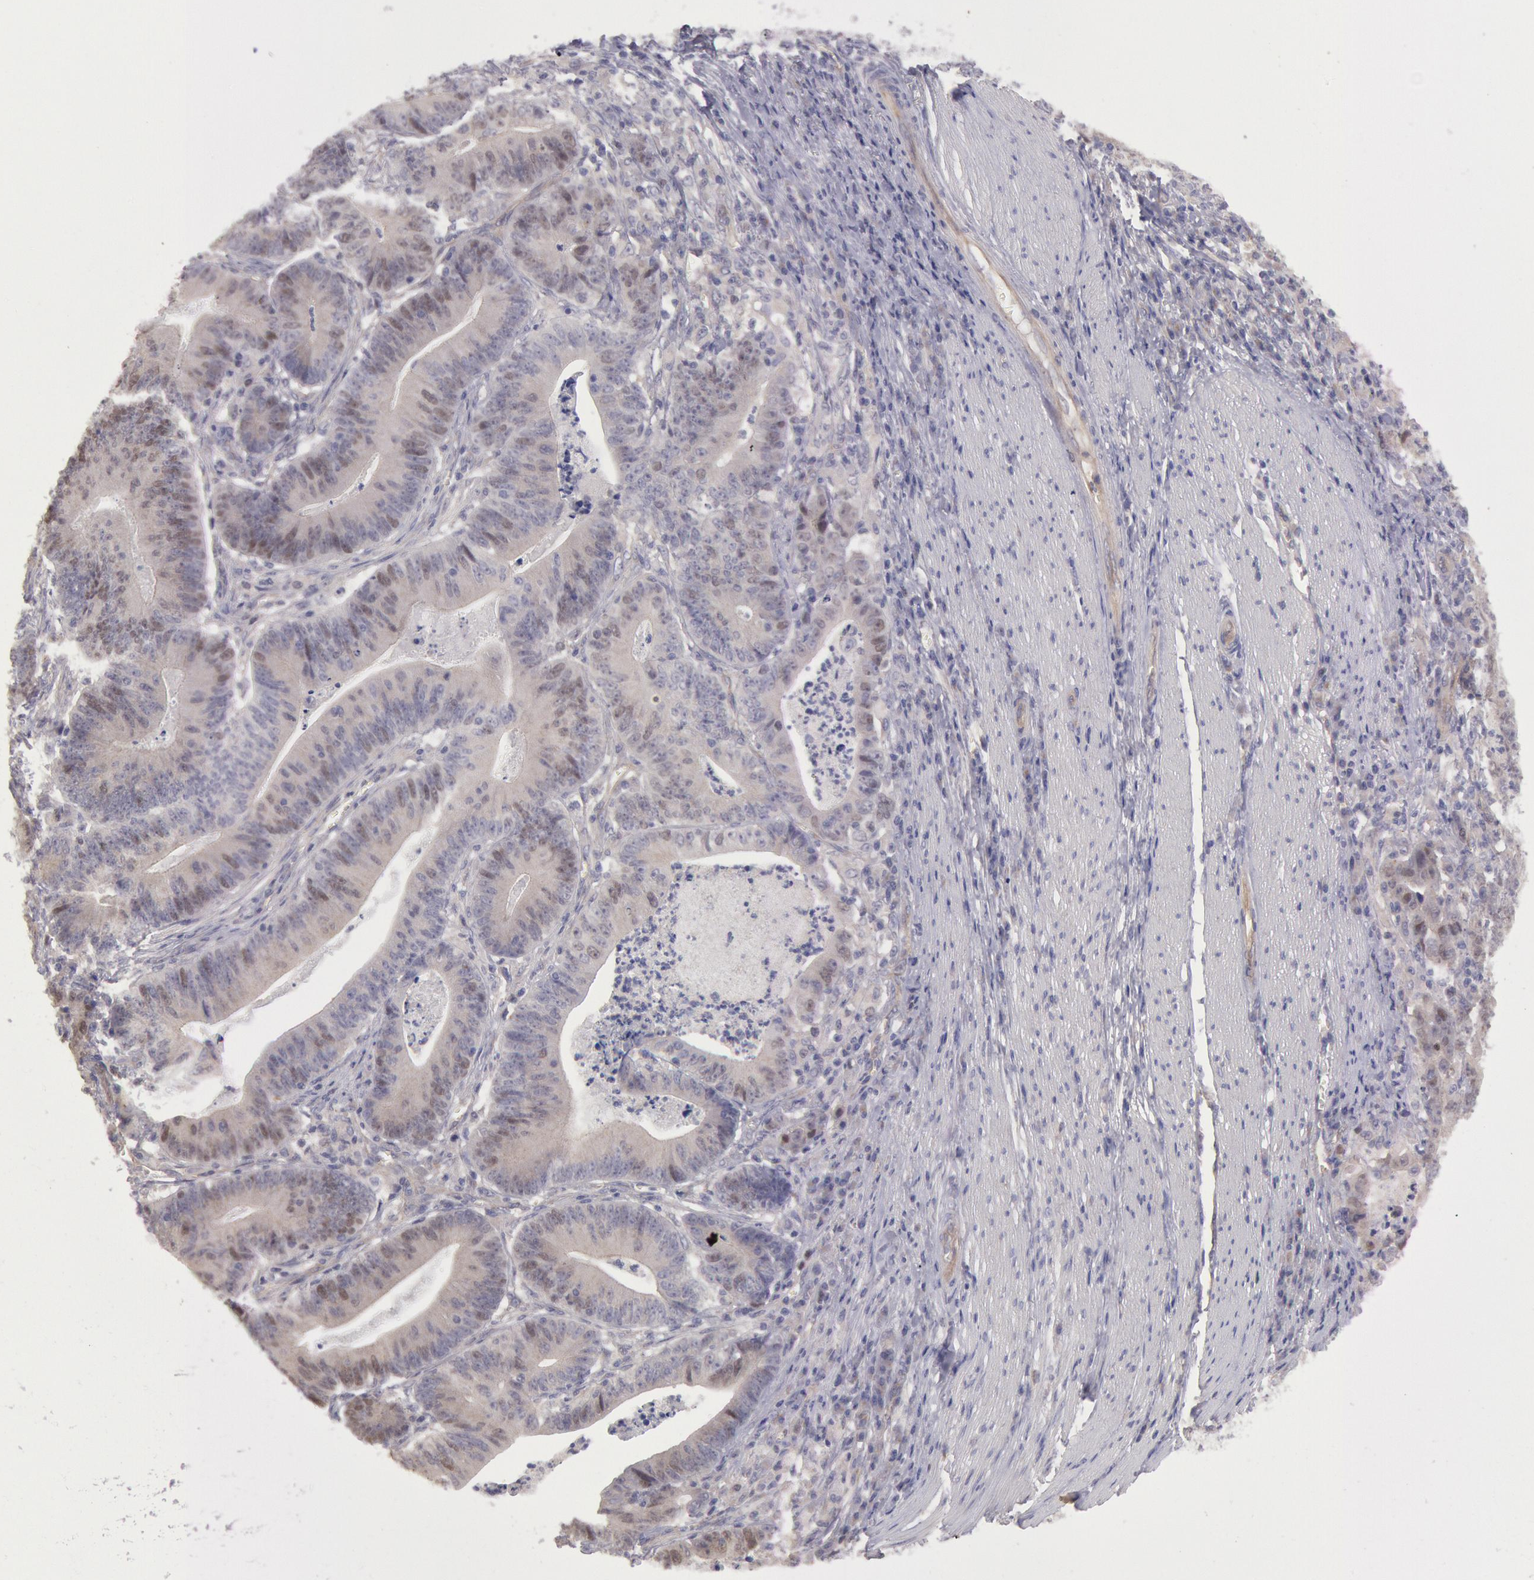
{"staining": {"intensity": "negative", "quantity": "none", "location": "none"}, "tissue": "stomach cancer", "cell_type": "Tumor cells", "image_type": "cancer", "snomed": [{"axis": "morphology", "description": "Adenocarcinoma, NOS"}, {"axis": "topography", "description": "Stomach, lower"}], "caption": "This micrograph is of adenocarcinoma (stomach) stained with immunohistochemistry to label a protein in brown with the nuclei are counter-stained blue. There is no positivity in tumor cells.", "gene": "AMOTL1", "patient": {"sex": "female", "age": 86}}